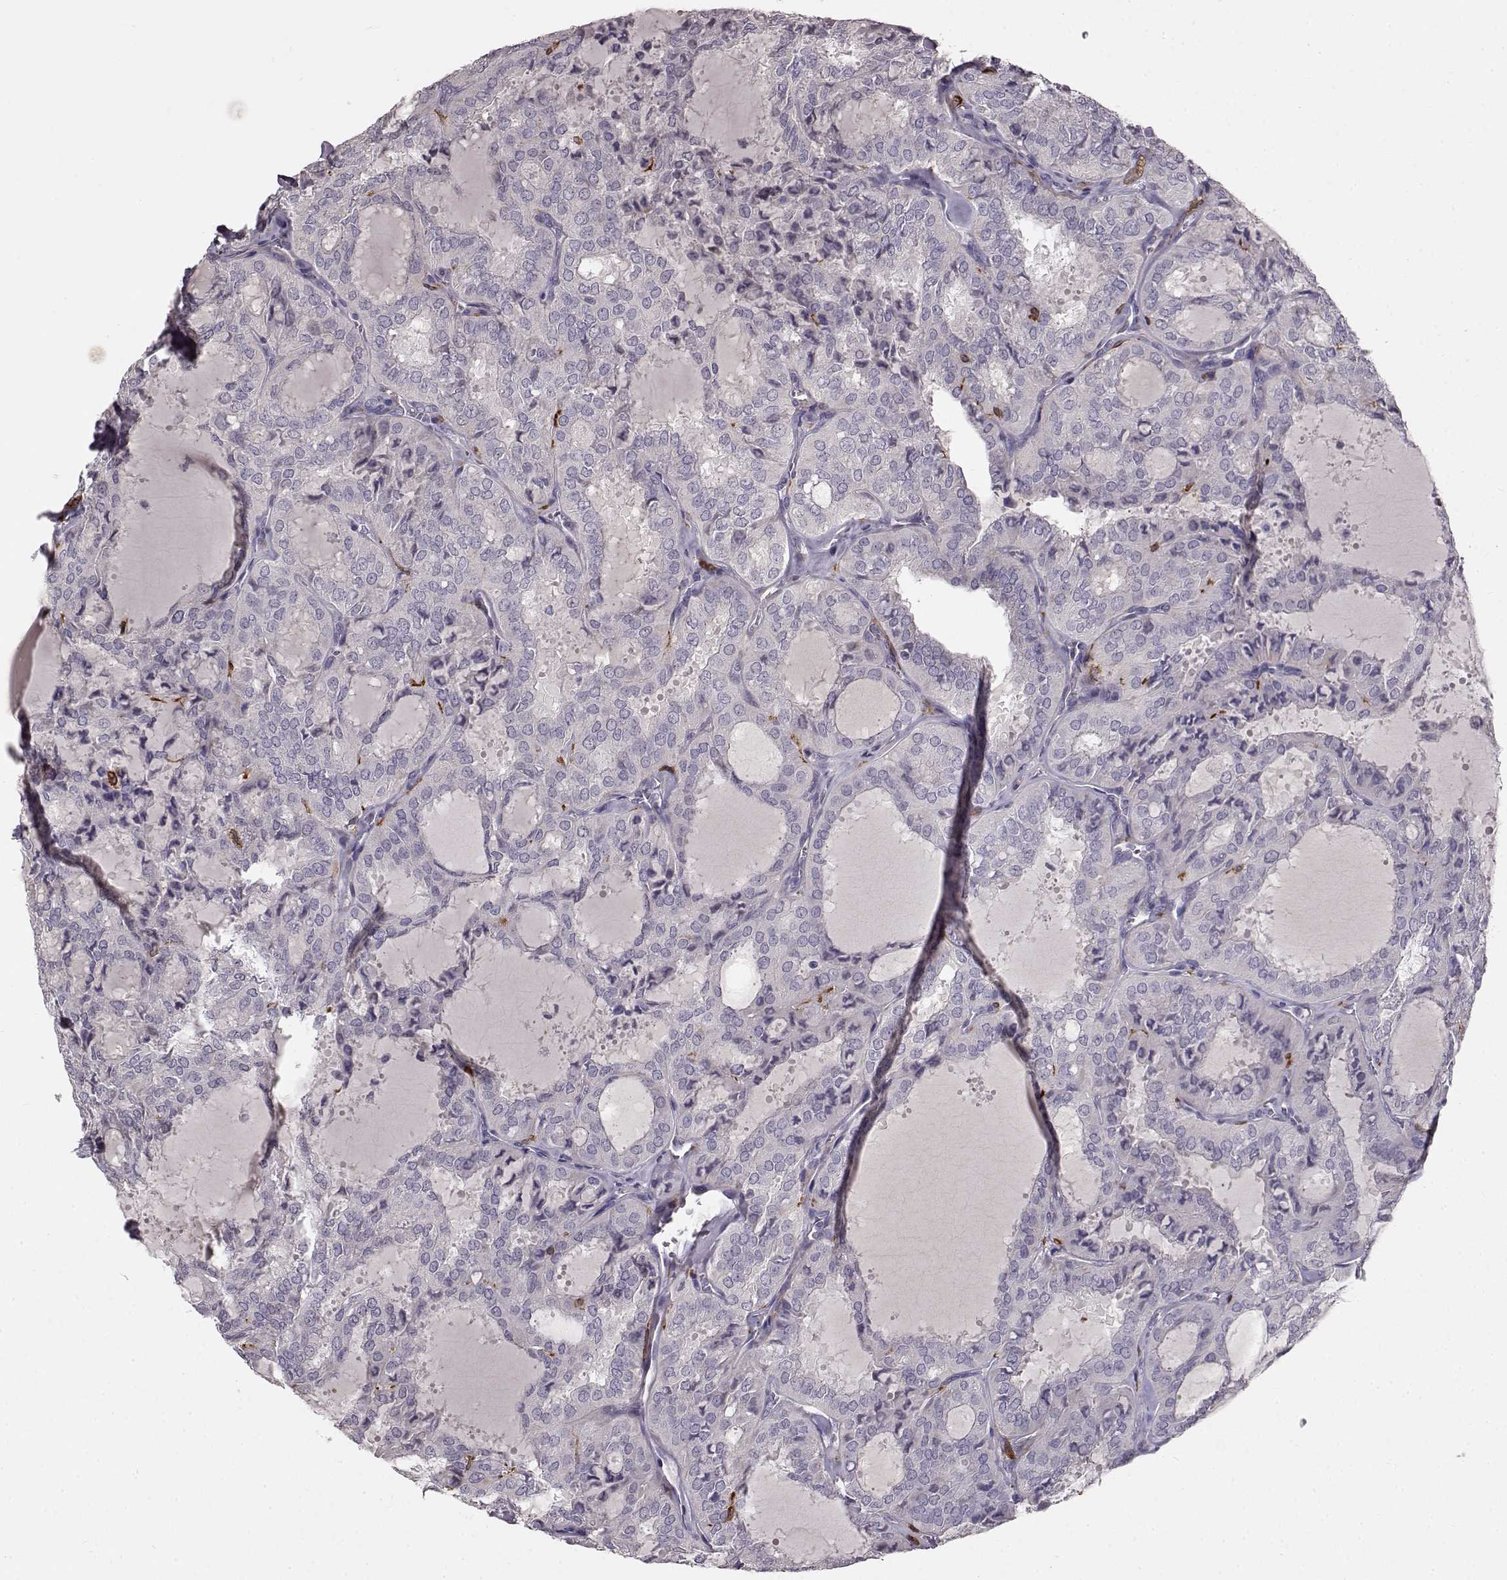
{"staining": {"intensity": "negative", "quantity": "none", "location": "none"}, "tissue": "thyroid cancer", "cell_type": "Tumor cells", "image_type": "cancer", "snomed": [{"axis": "morphology", "description": "Follicular adenoma carcinoma, NOS"}, {"axis": "topography", "description": "Thyroid gland"}], "caption": "Tumor cells are negative for brown protein staining in thyroid cancer.", "gene": "CCNF", "patient": {"sex": "male", "age": 75}}